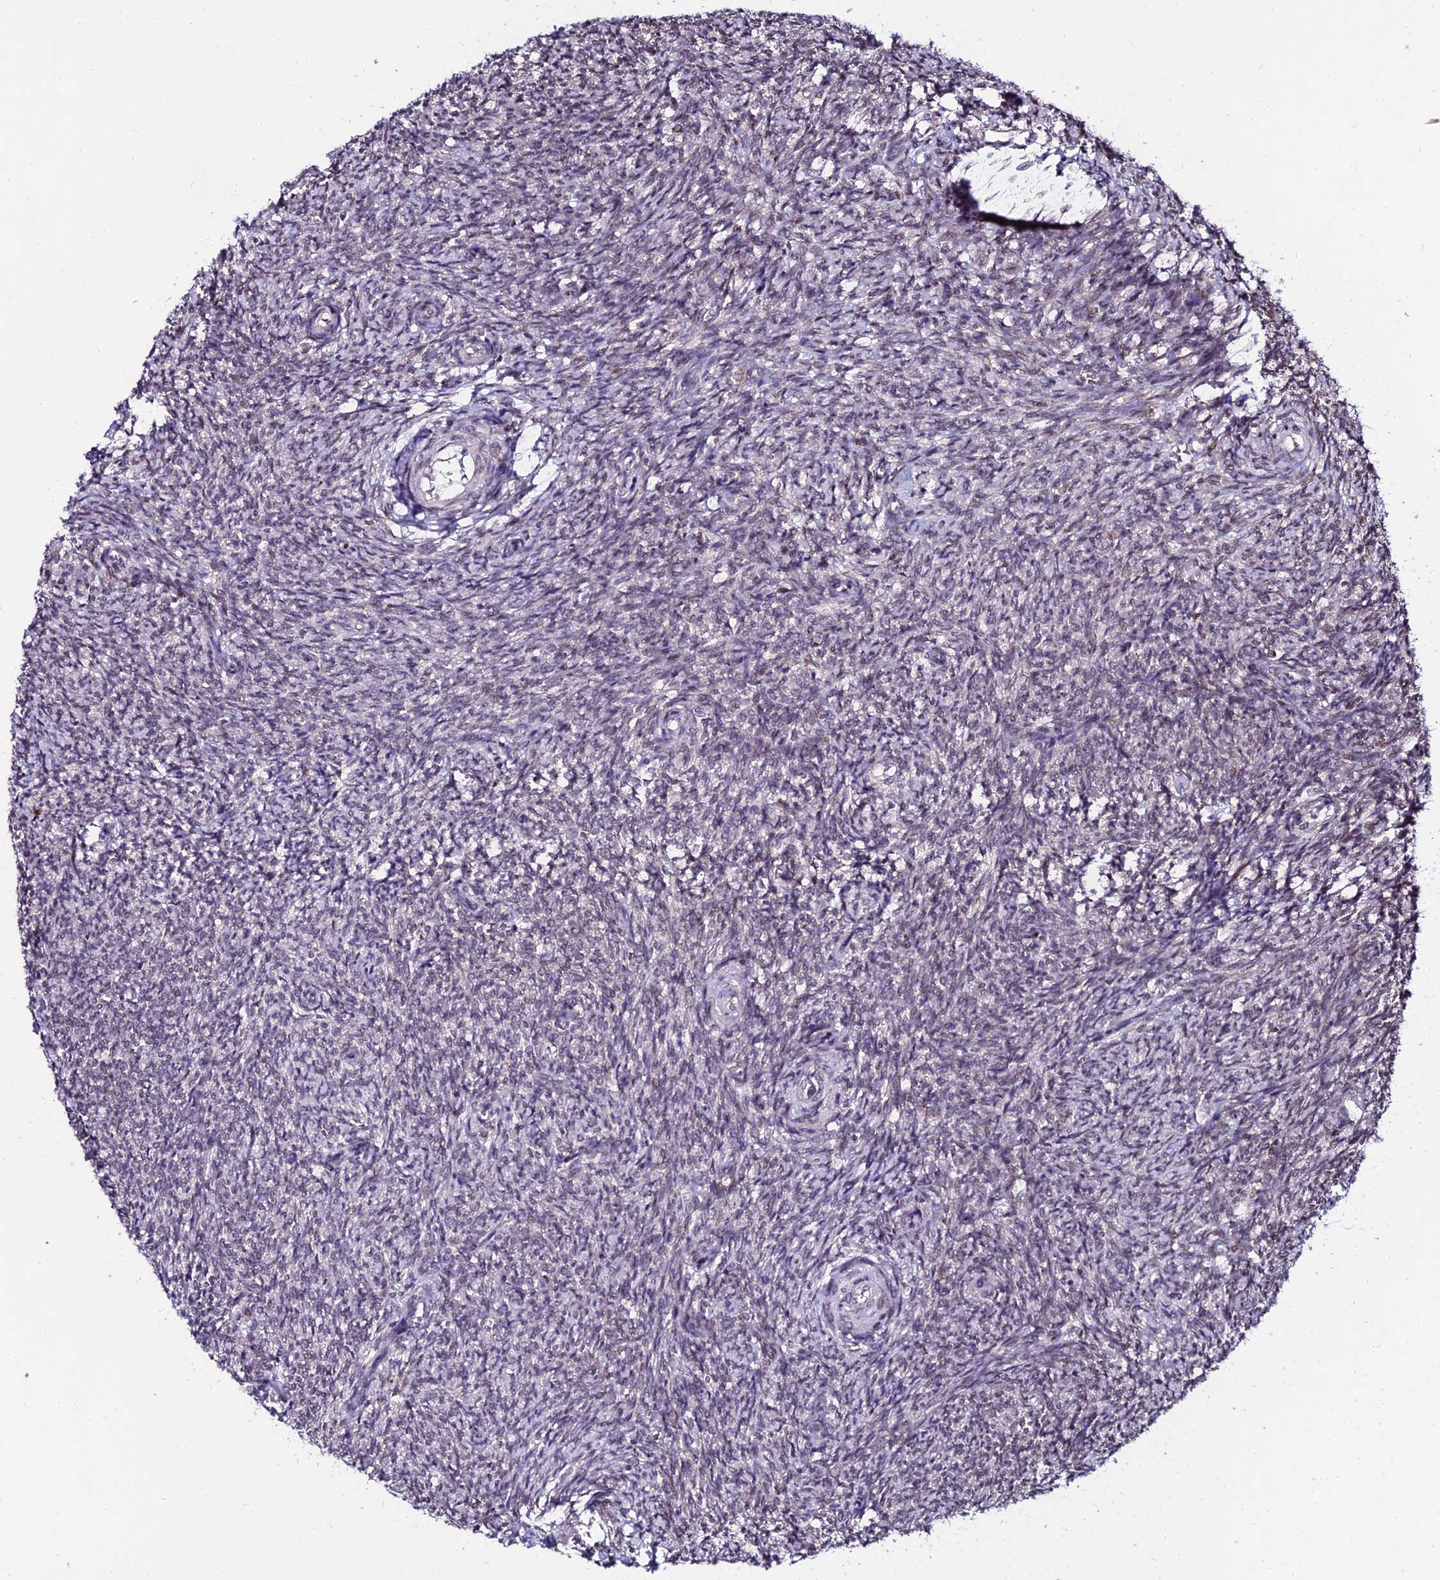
{"staining": {"intensity": "moderate", "quantity": ">75%", "location": "cytoplasmic/membranous"}, "tissue": "ovary", "cell_type": "Follicle cells", "image_type": "normal", "snomed": [{"axis": "morphology", "description": "Normal tissue, NOS"}, {"axis": "topography", "description": "Ovary"}], "caption": "Immunohistochemical staining of normal human ovary shows >75% levels of moderate cytoplasmic/membranous protein positivity in approximately >75% of follicle cells.", "gene": "CDNF", "patient": {"sex": "female", "age": 44}}